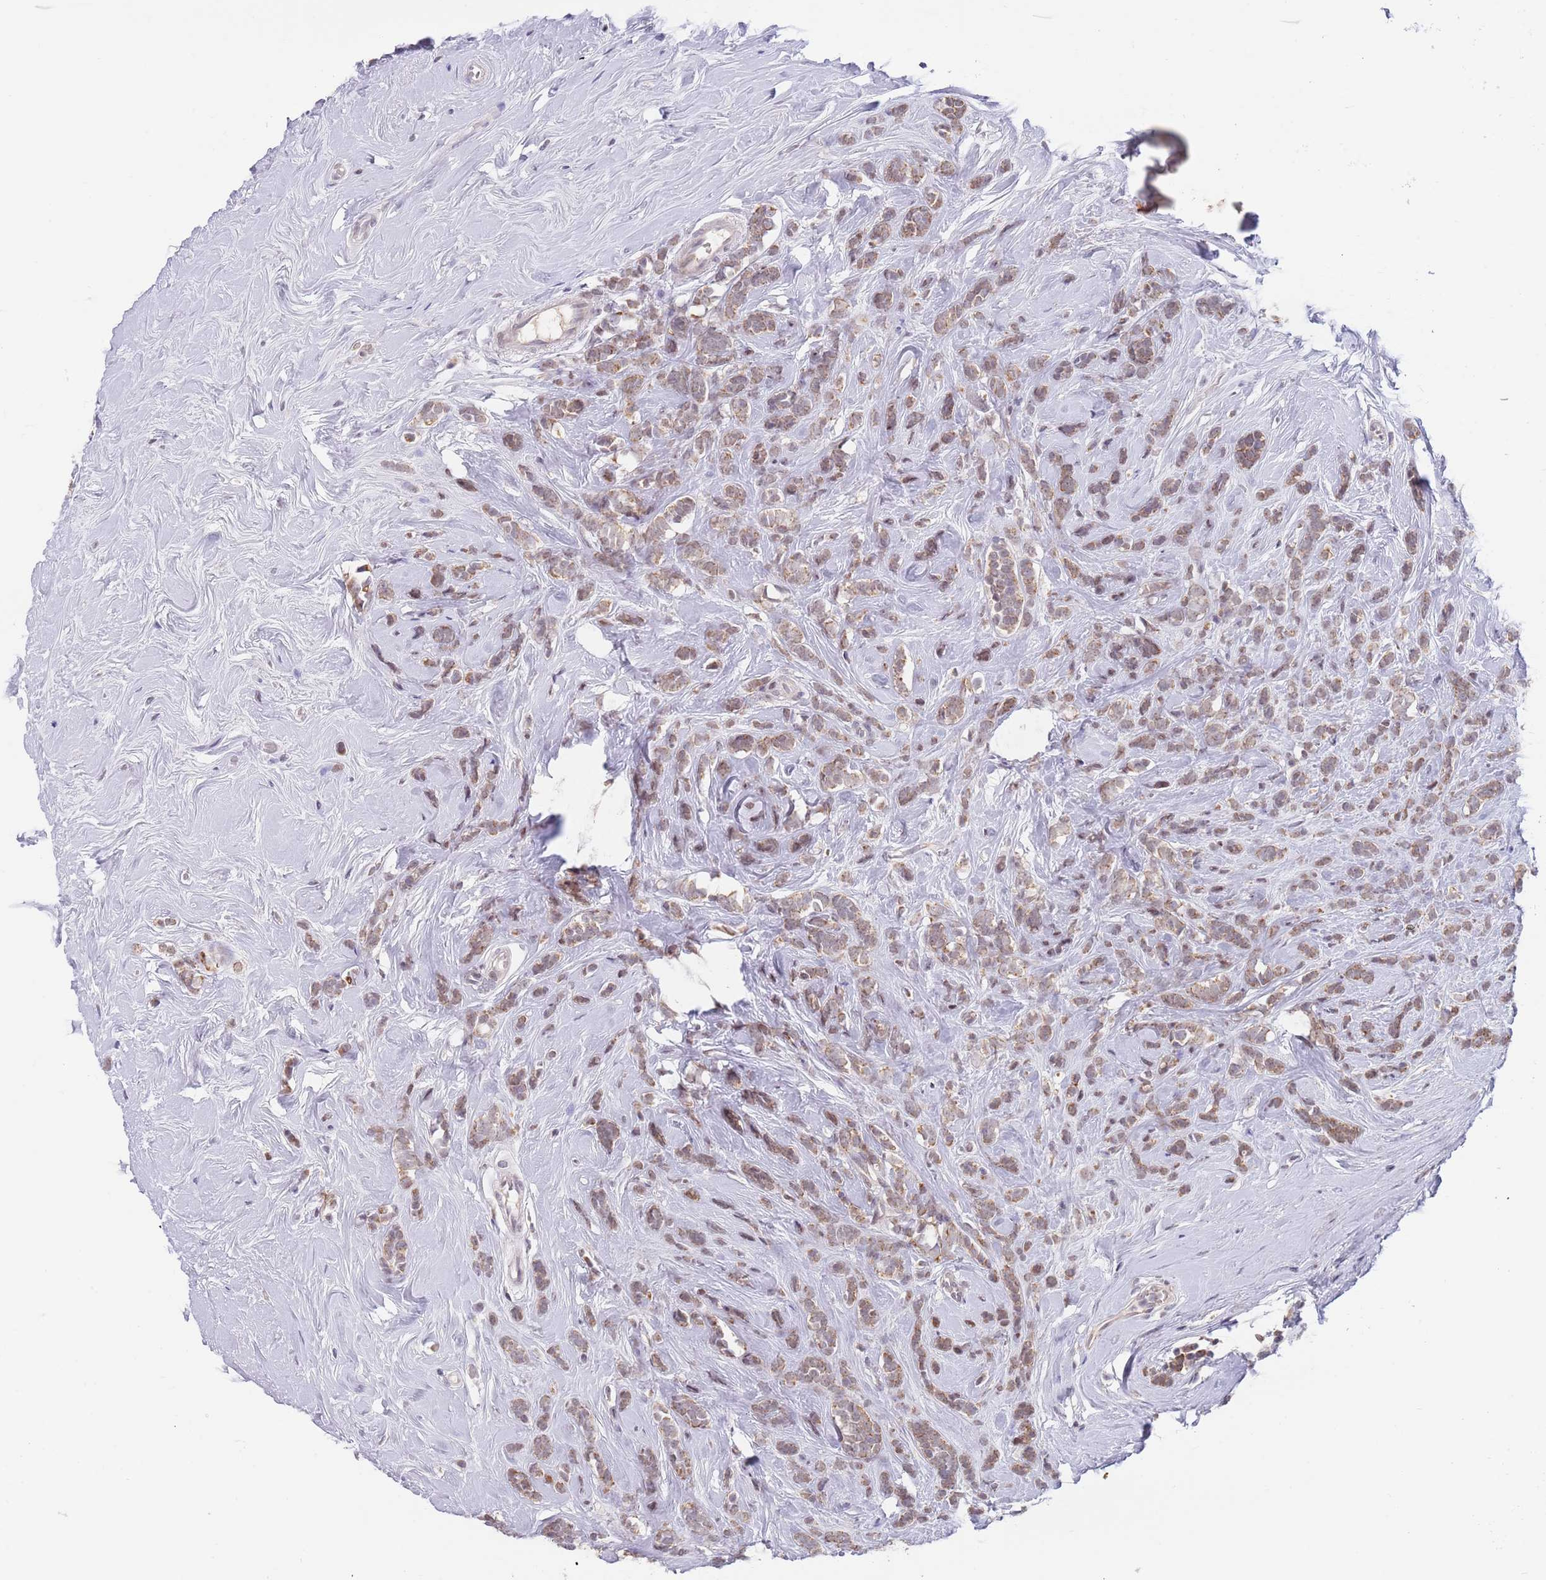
{"staining": {"intensity": "moderate", "quantity": ">75%", "location": "cytoplasmic/membranous"}, "tissue": "breast cancer", "cell_type": "Tumor cells", "image_type": "cancer", "snomed": [{"axis": "morphology", "description": "Lobular carcinoma"}, {"axis": "topography", "description": "Breast"}], "caption": "Human lobular carcinoma (breast) stained with a protein marker reveals moderate staining in tumor cells.", "gene": "TIMM13", "patient": {"sex": "female", "age": 58}}